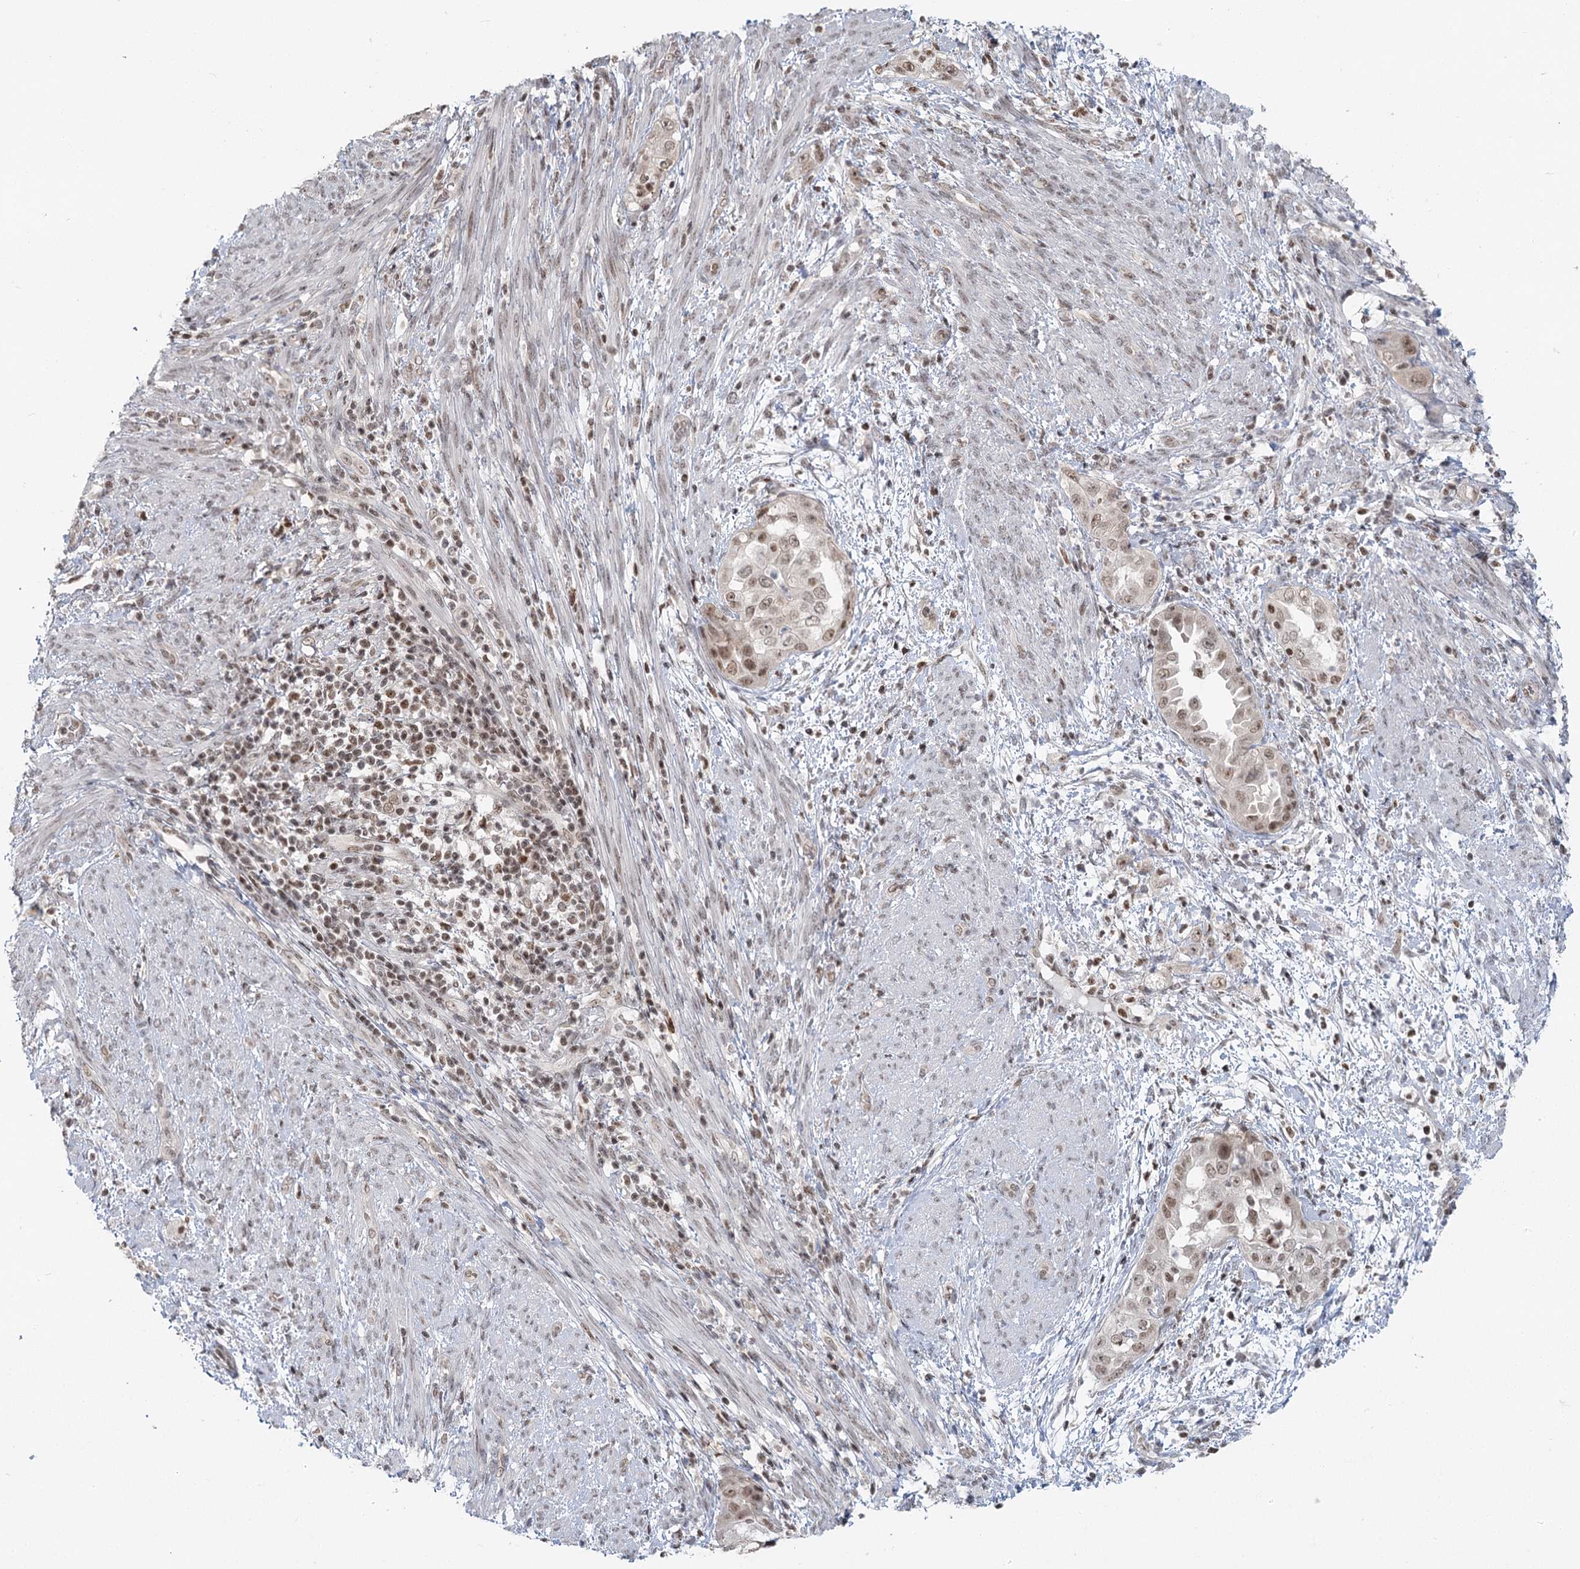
{"staining": {"intensity": "weak", "quantity": ">75%", "location": "nuclear"}, "tissue": "endometrial cancer", "cell_type": "Tumor cells", "image_type": "cancer", "snomed": [{"axis": "morphology", "description": "Adenocarcinoma, NOS"}, {"axis": "topography", "description": "Endometrium"}], "caption": "Protein staining by immunohistochemistry demonstrates weak nuclear expression in approximately >75% of tumor cells in endometrial cancer (adenocarcinoma).", "gene": "PDS5A", "patient": {"sex": "female", "age": 85}}